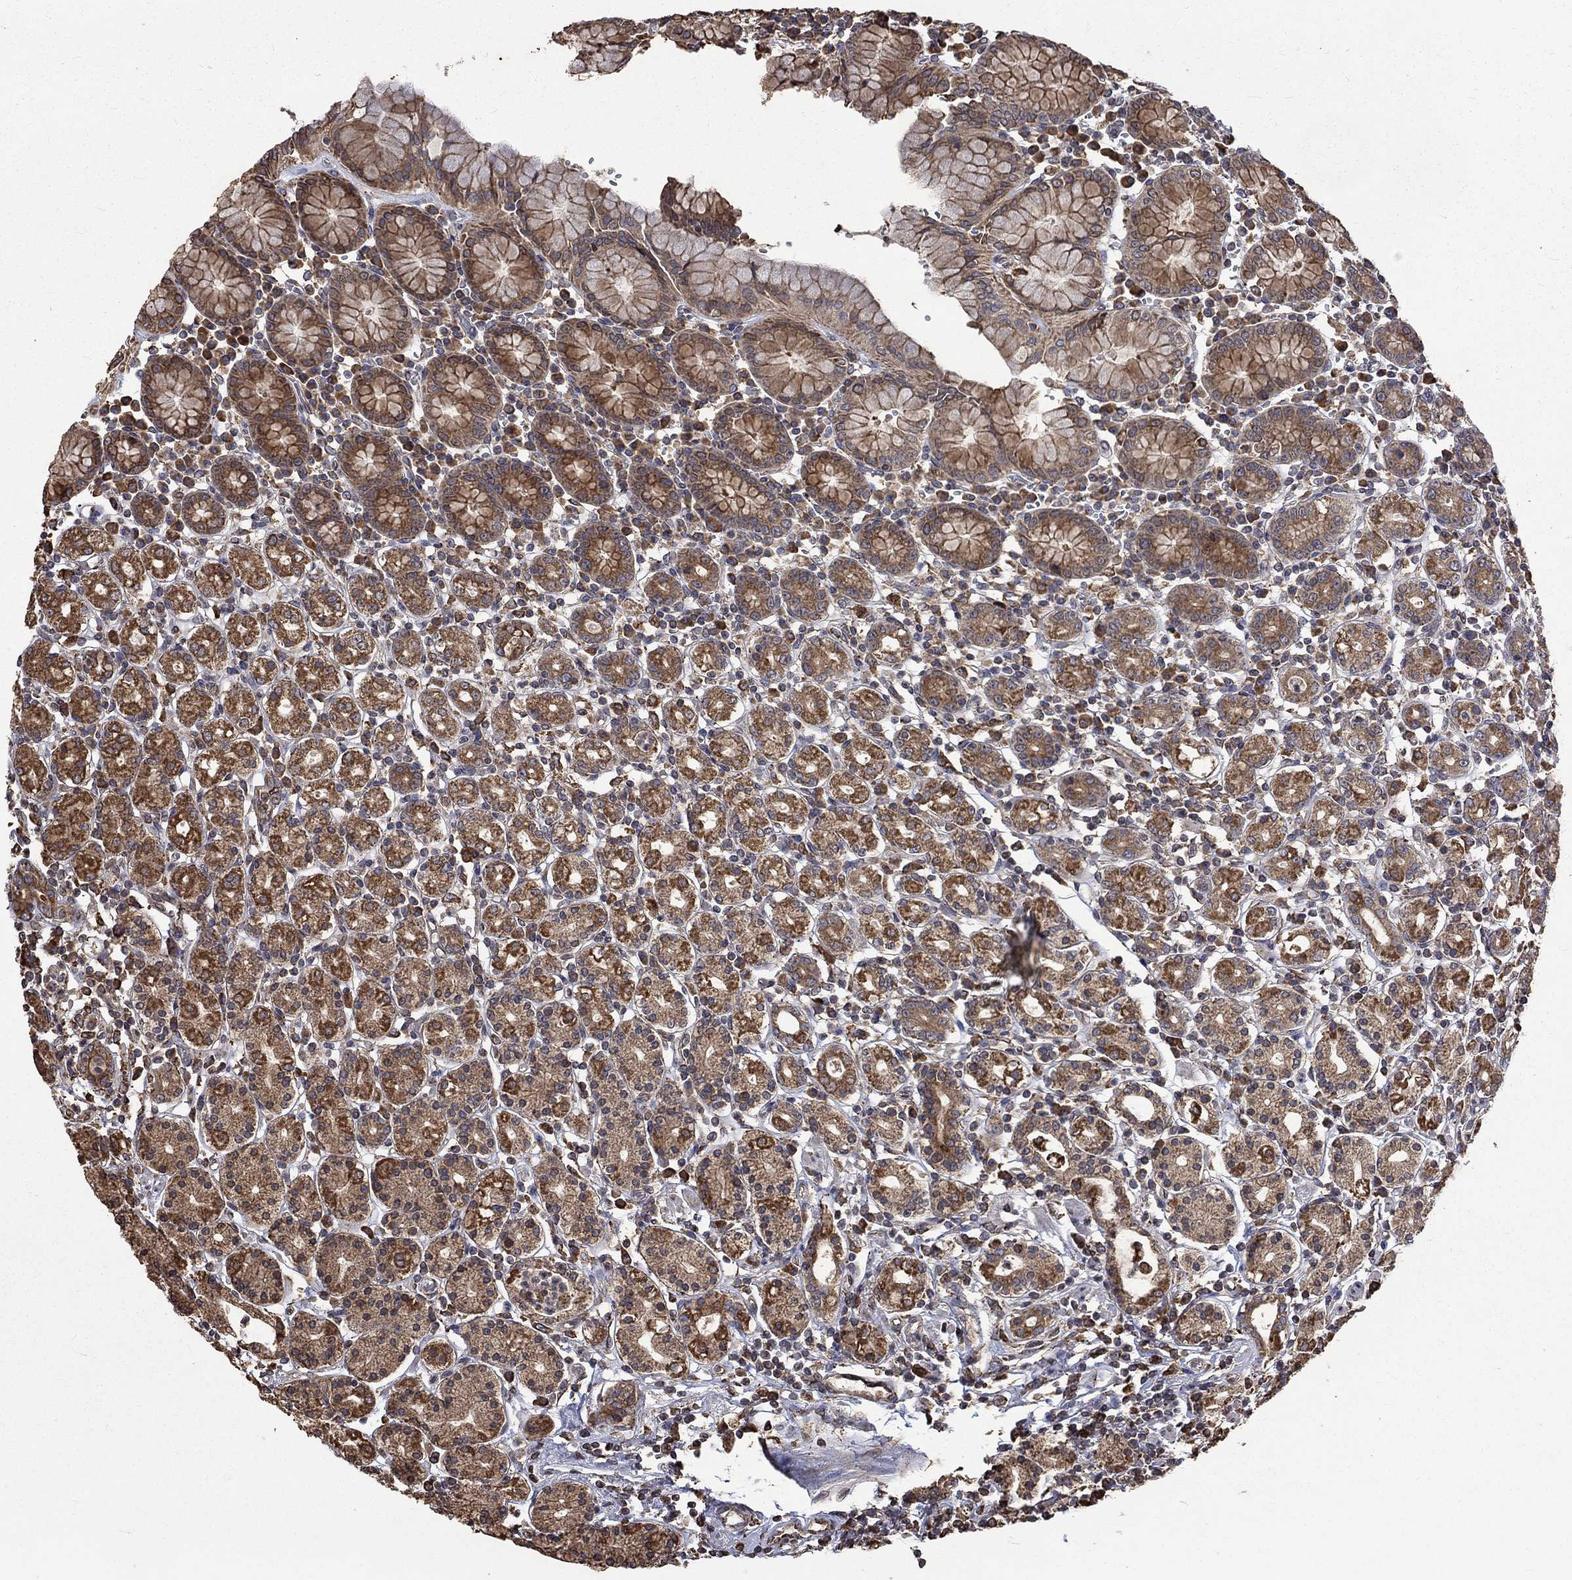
{"staining": {"intensity": "moderate", "quantity": ">75%", "location": "cytoplasmic/membranous"}, "tissue": "stomach", "cell_type": "Glandular cells", "image_type": "normal", "snomed": [{"axis": "morphology", "description": "Normal tissue, NOS"}, {"axis": "topography", "description": "Stomach, upper"}, {"axis": "topography", "description": "Stomach"}], "caption": "The micrograph displays immunohistochemical staining of benign stomach. There is moderate cytoplasmic/membranous positivity is present in about >75% of glandular cells.", "gene": "ESRRA", "patient": {"sex": "male", "age": 62}}